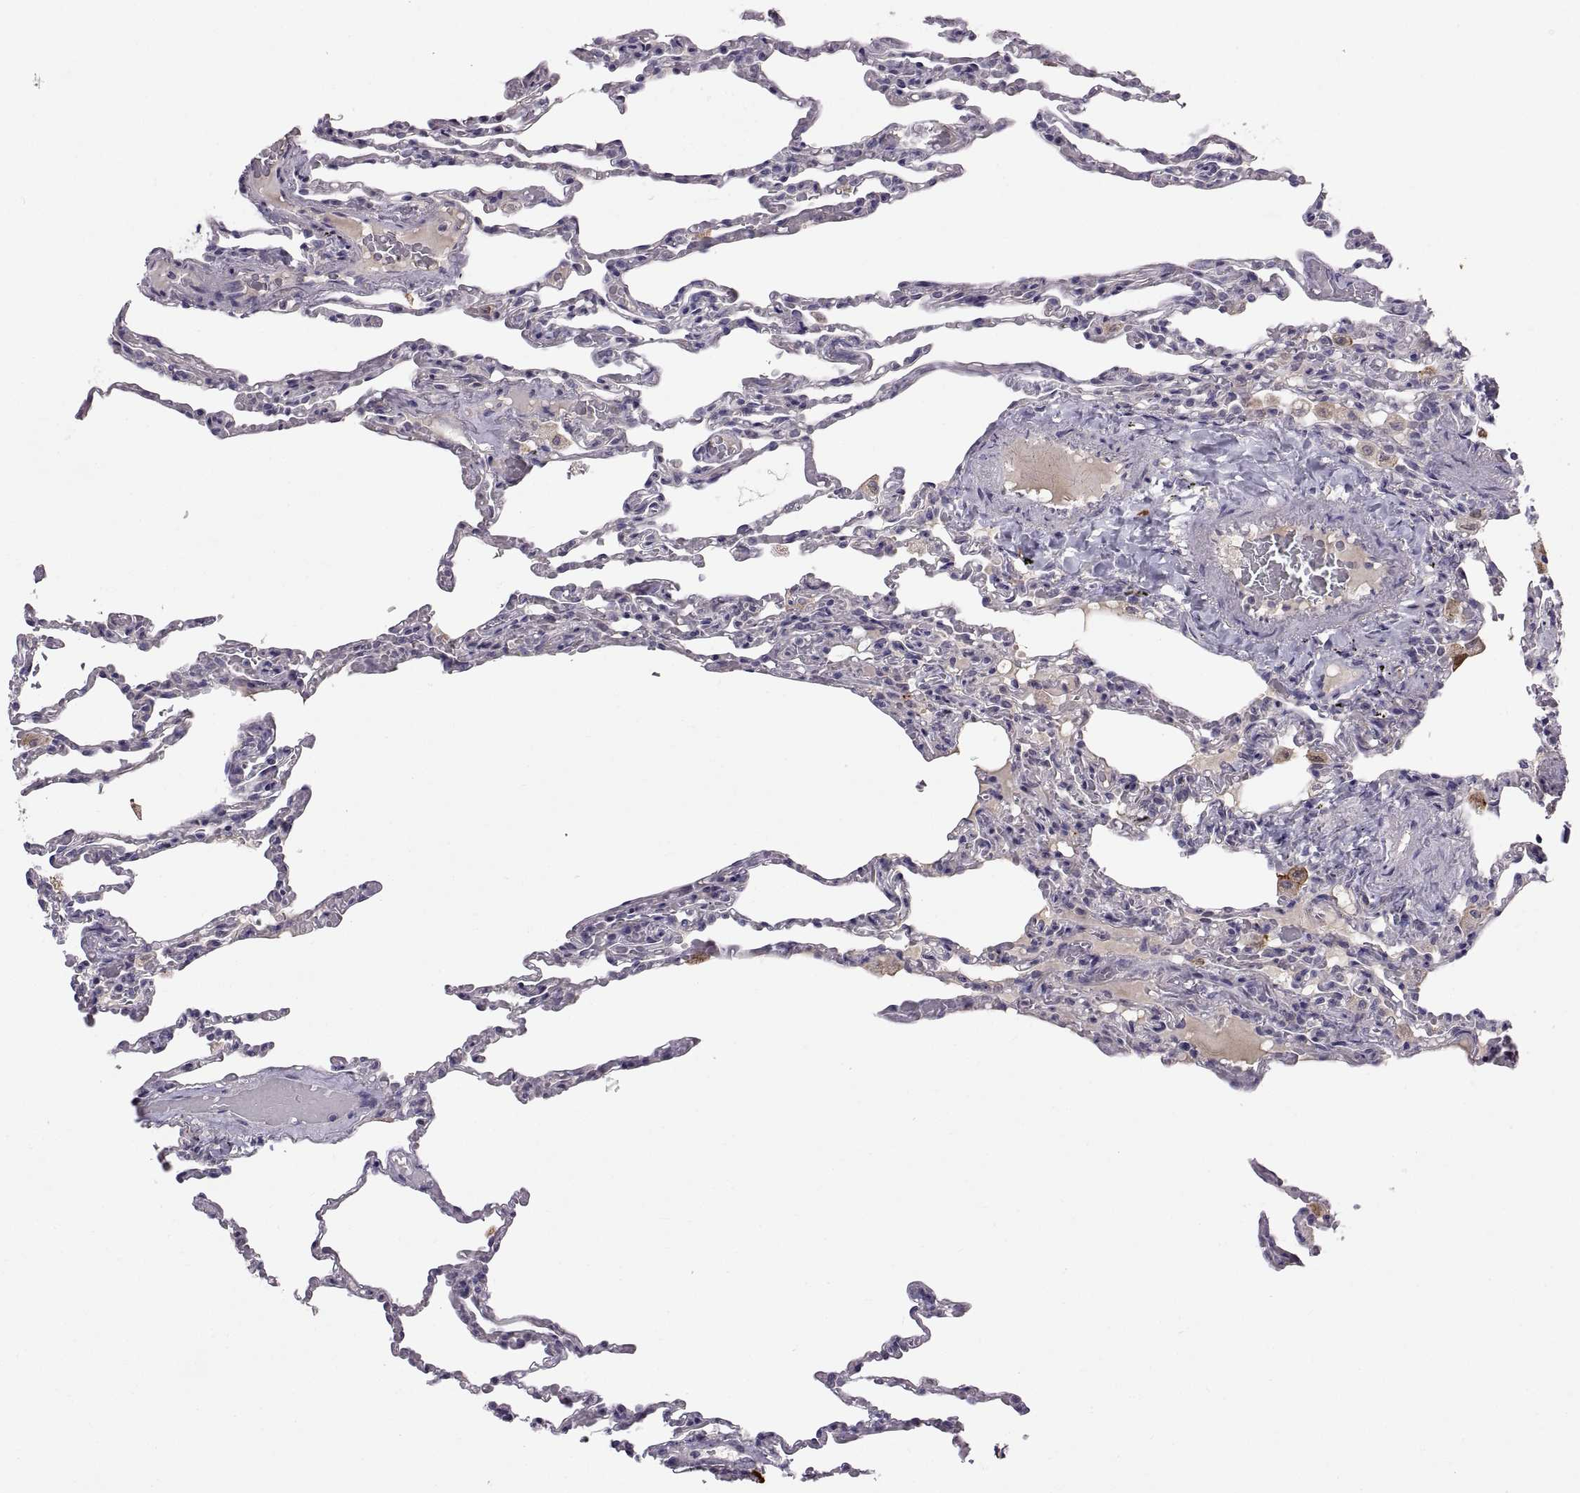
{"staining": {"intensity": "negative", "quantity": "none", "location": "none"}, "tissue": "lung", "cell_type": "Alveolar cells", "image_type": "normal", "snomed": [{"axis": "morphology", "description": "Normal tissue, NOS"}, {"axis": "topography", "description": "Lung"}], "caption": "This is a histopathology image of immunohistochemistry staining of normal lung, which shows no staining in alveolar cells.", "gene": "WFDC8", "patient": {"sex": "female", "age": 43}}